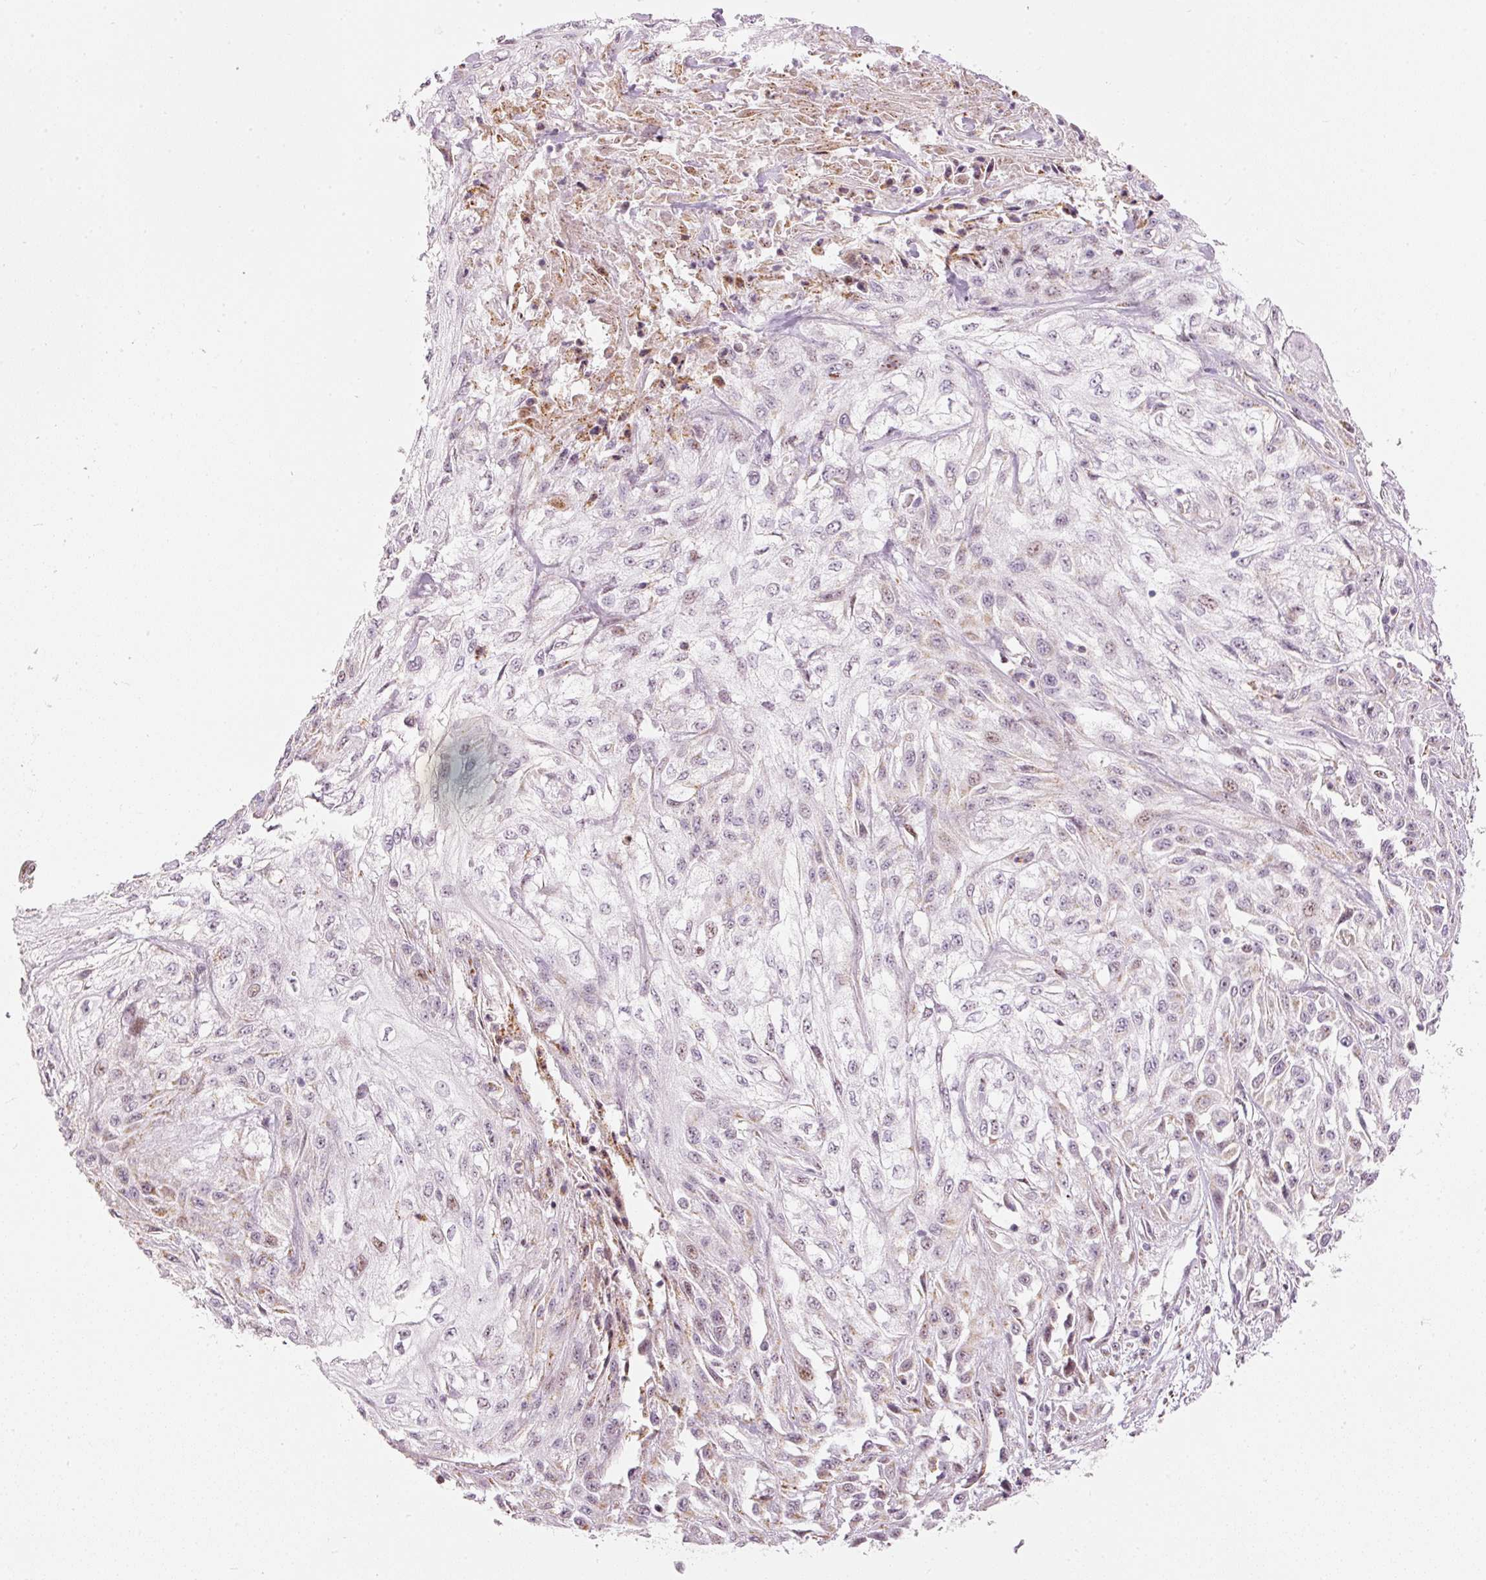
{"staining": {"intensity": "negative", "quantity": "none", "location": "none"}, "tissue": "skin cancer", "cell_type": "Tumor cells", "image_type": "cancer", "snomed": [{"axis": "morphology", "description": "Squamous cell carcinoma, NOS"}, {"axis": "morphology", "description": "Squamous cell carcinoma, metastatic, NOS"}, {"axis": "topography", "description": "Skin"}, {"axis": "topography", "description": "Lymph node"}], "caption": "Immunohistochemical staining of skin cancer exhibits no significant positivity in tumor cells.", "gene": "RNF39", "patient": {"sex": "male", "age": 75}}